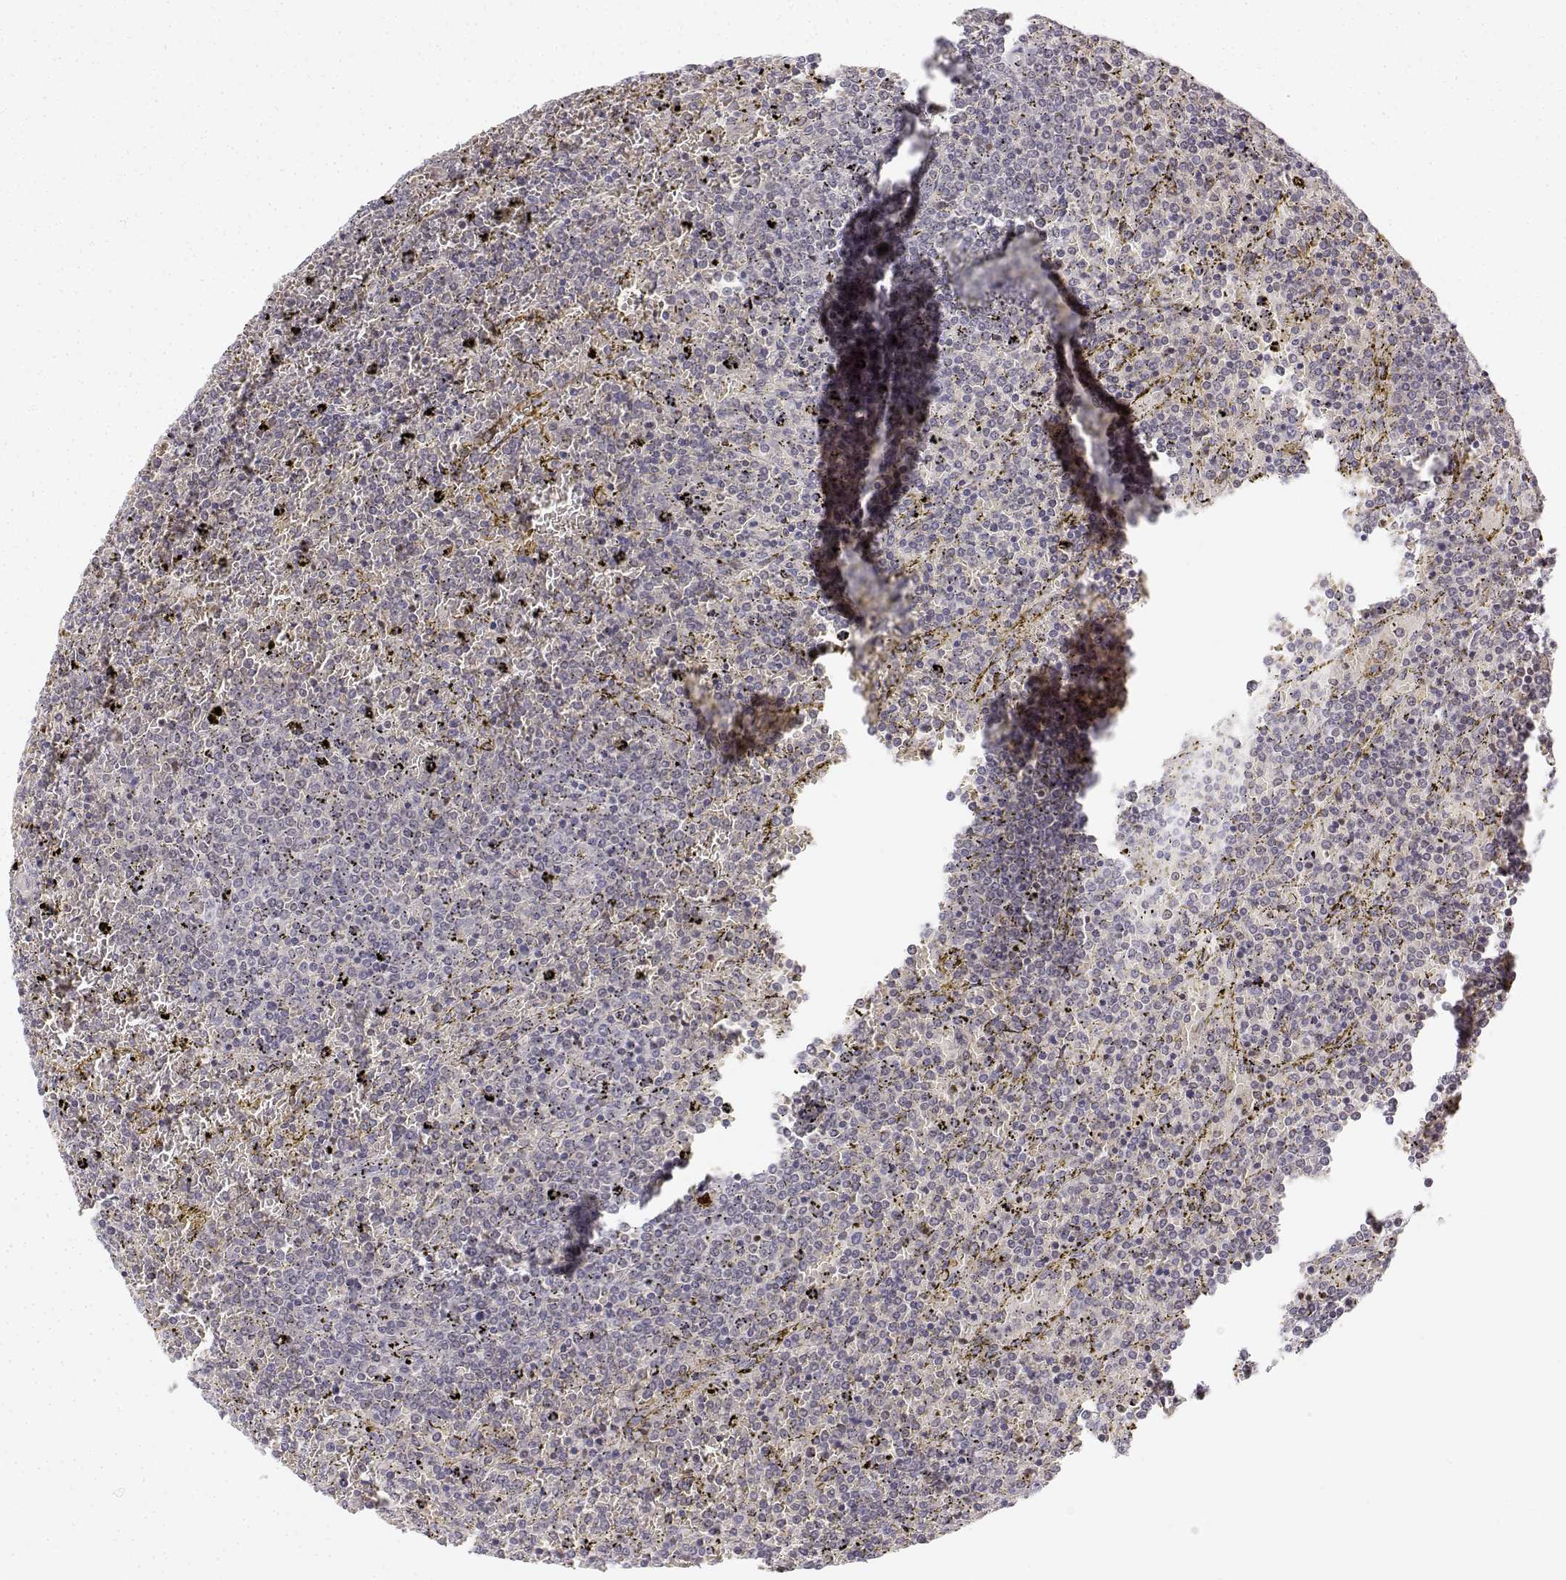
{"staining": {"intensity": "negative", "quantity": "none", "location": "none"}, "tissue": "lymphoma", "cell_type": "Tumor cells", "image_type": "cancer", "snomed": [{"axis": "morphology", "description": "Malignant lymphoma, non-Hodgkin's type, Low grade"}, {"axis": "topography", "description": "Spleen"}], "caption": "Protein analysis of lymphoma reveals no significant expression in tumor cells.", "gene": "GLIPR1L2", "patient": {"sex": "female", "age": 77}}